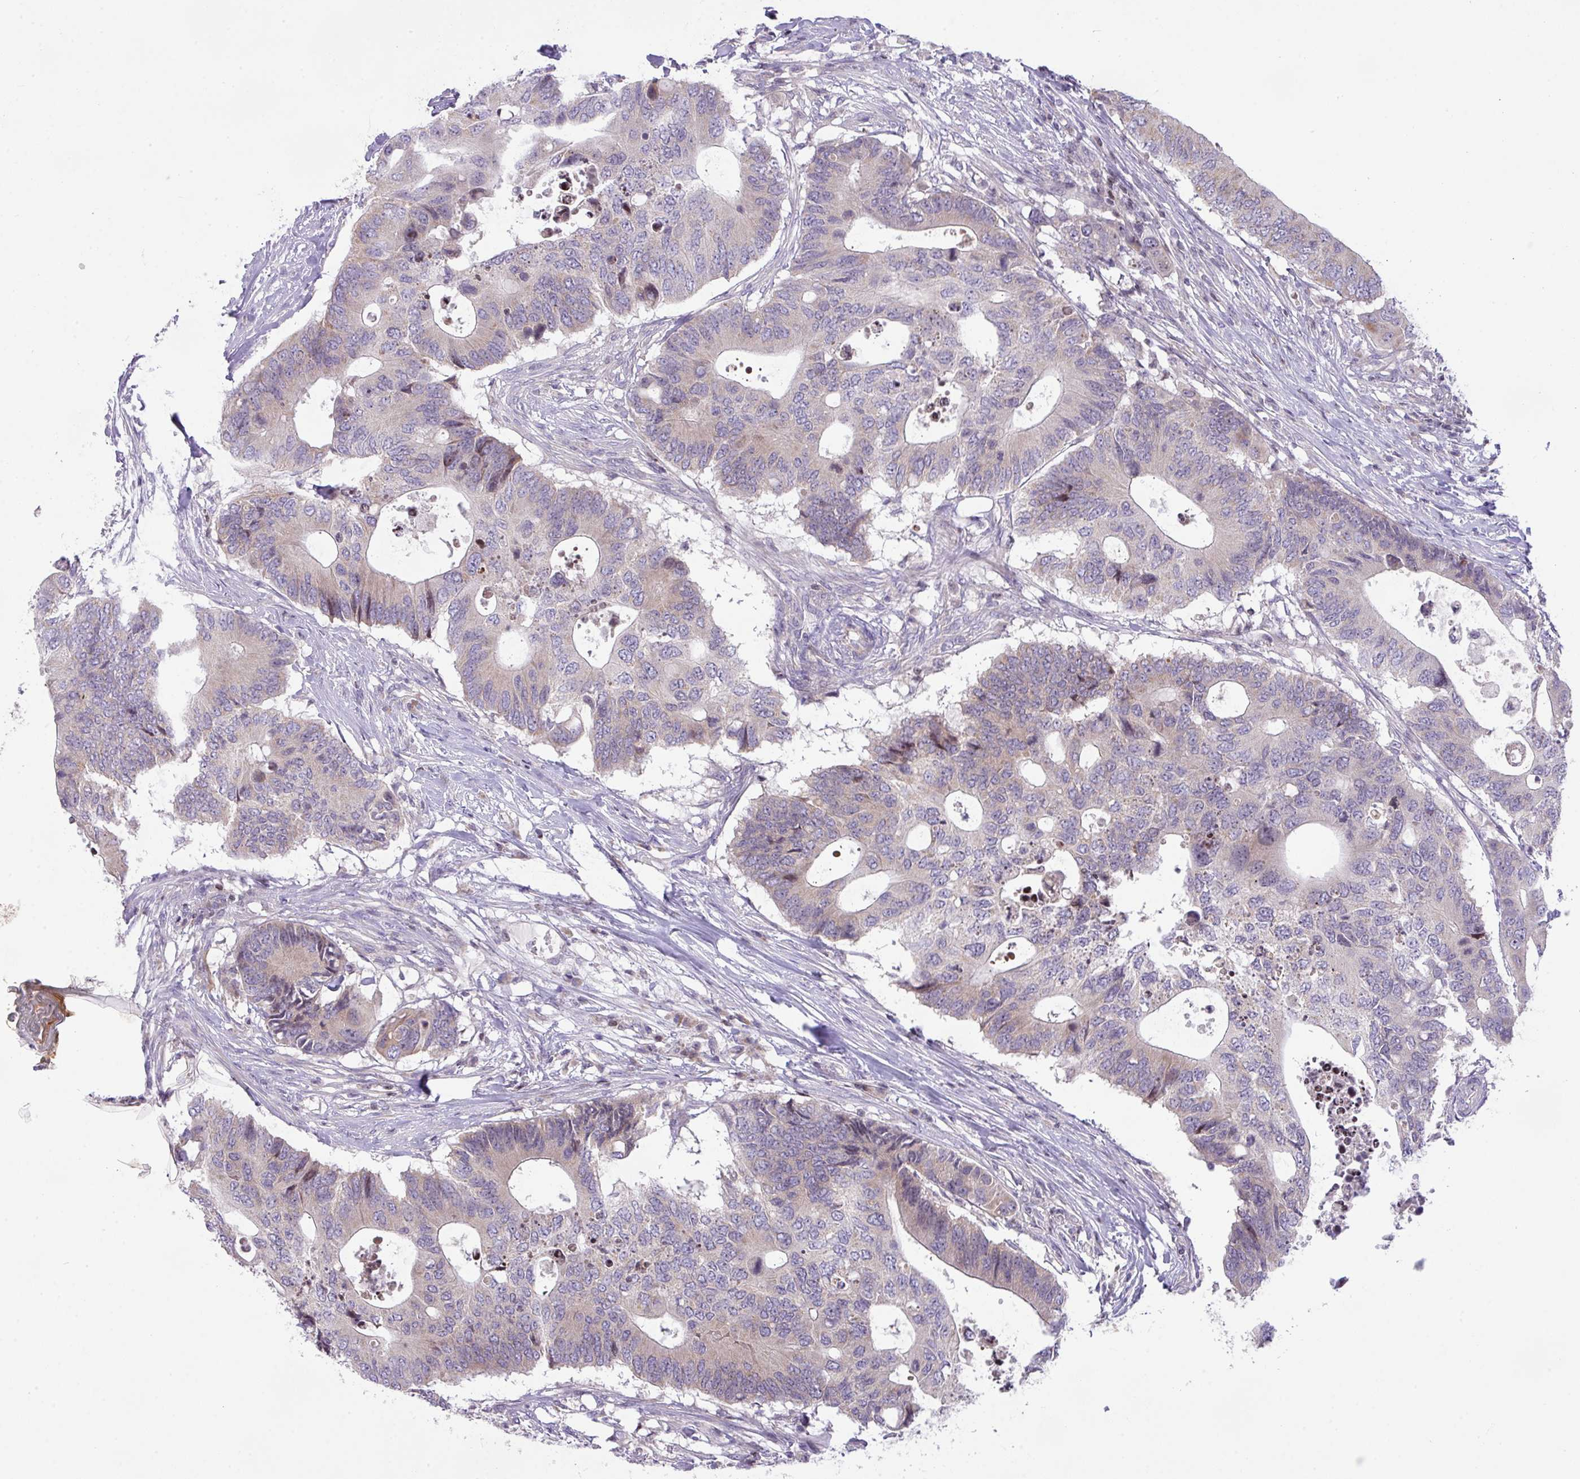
{"staining": {"intensity": "weak", "quantity": "<25%", "location": "cytoplasmic/membranous"}, "tissue": "colorectal cancer", "cell_type": "Tumor cells", "image_type": "cancer", "snomed": [{"axis": "morphology", "description": "Adenocarcinoma, NOS"}, {"axis": "topography", "description": "Colon"}], "caption": "High power microscopy photomicrograph of an IHC micrograph of colorectal cancer (adenocarcinoma), revealing no significant expression in tumor cells.", "gene": "ZNF394", "patient": {"sex": "male", "age": 71}}